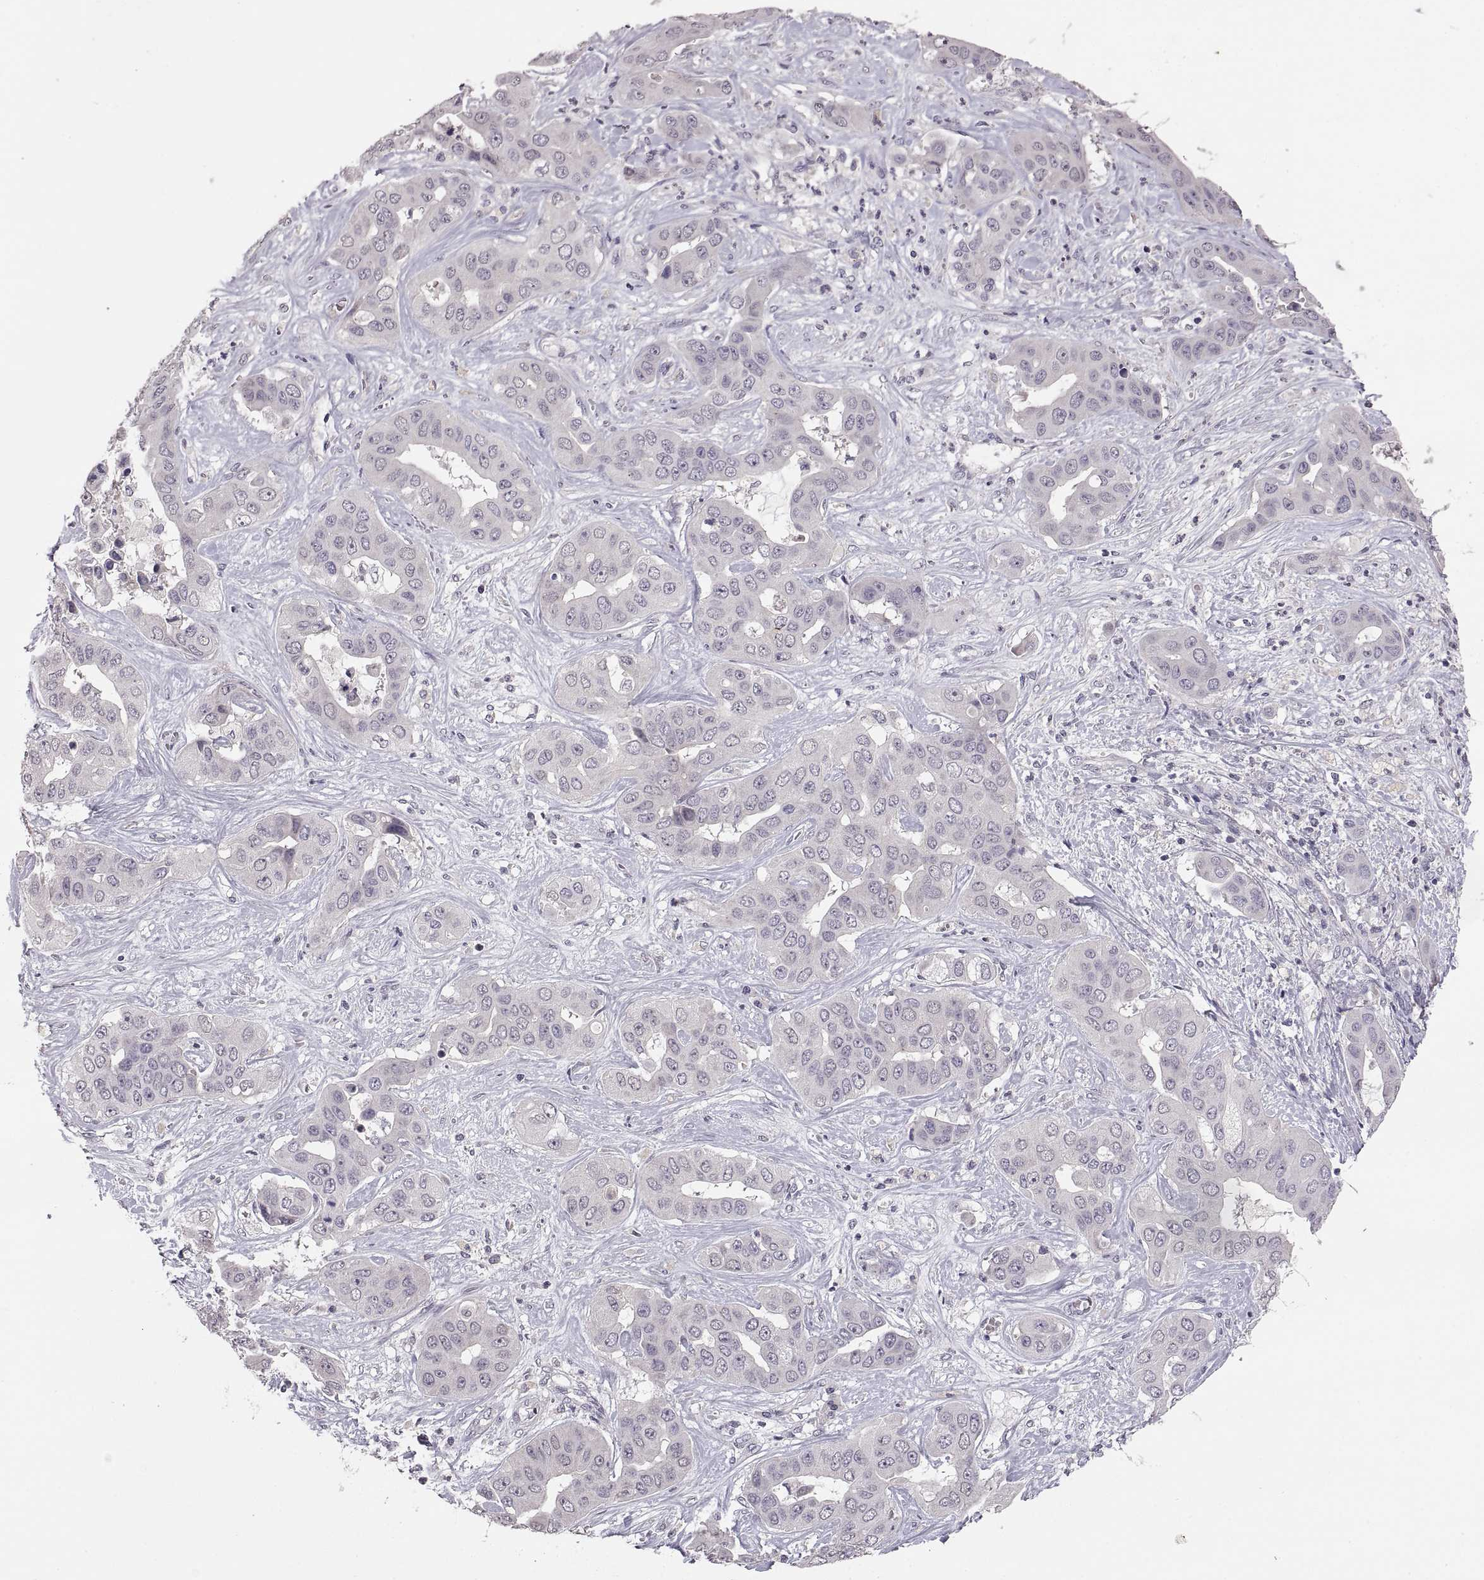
{"staining": {"intensity": "negative", "quantity": "none", "location": "none"}, "tissue": "liver cancer", "cell_type": "Tumor cells", "image_type": "cancer", "snomed": [{"axis": "morphology", "description": "Cholangiocarcinoma"}, {"axis": "topography", "description": "Liver"}], "caption": "An immunohistochemistry image of liver cancer (cholangiocarcinoma) is shown. There is no staining in tumor cells of liver cancer (cholangiocarcinoma).", "gene": "PAX2", "patient": {"sex": "female", "age": 52}}